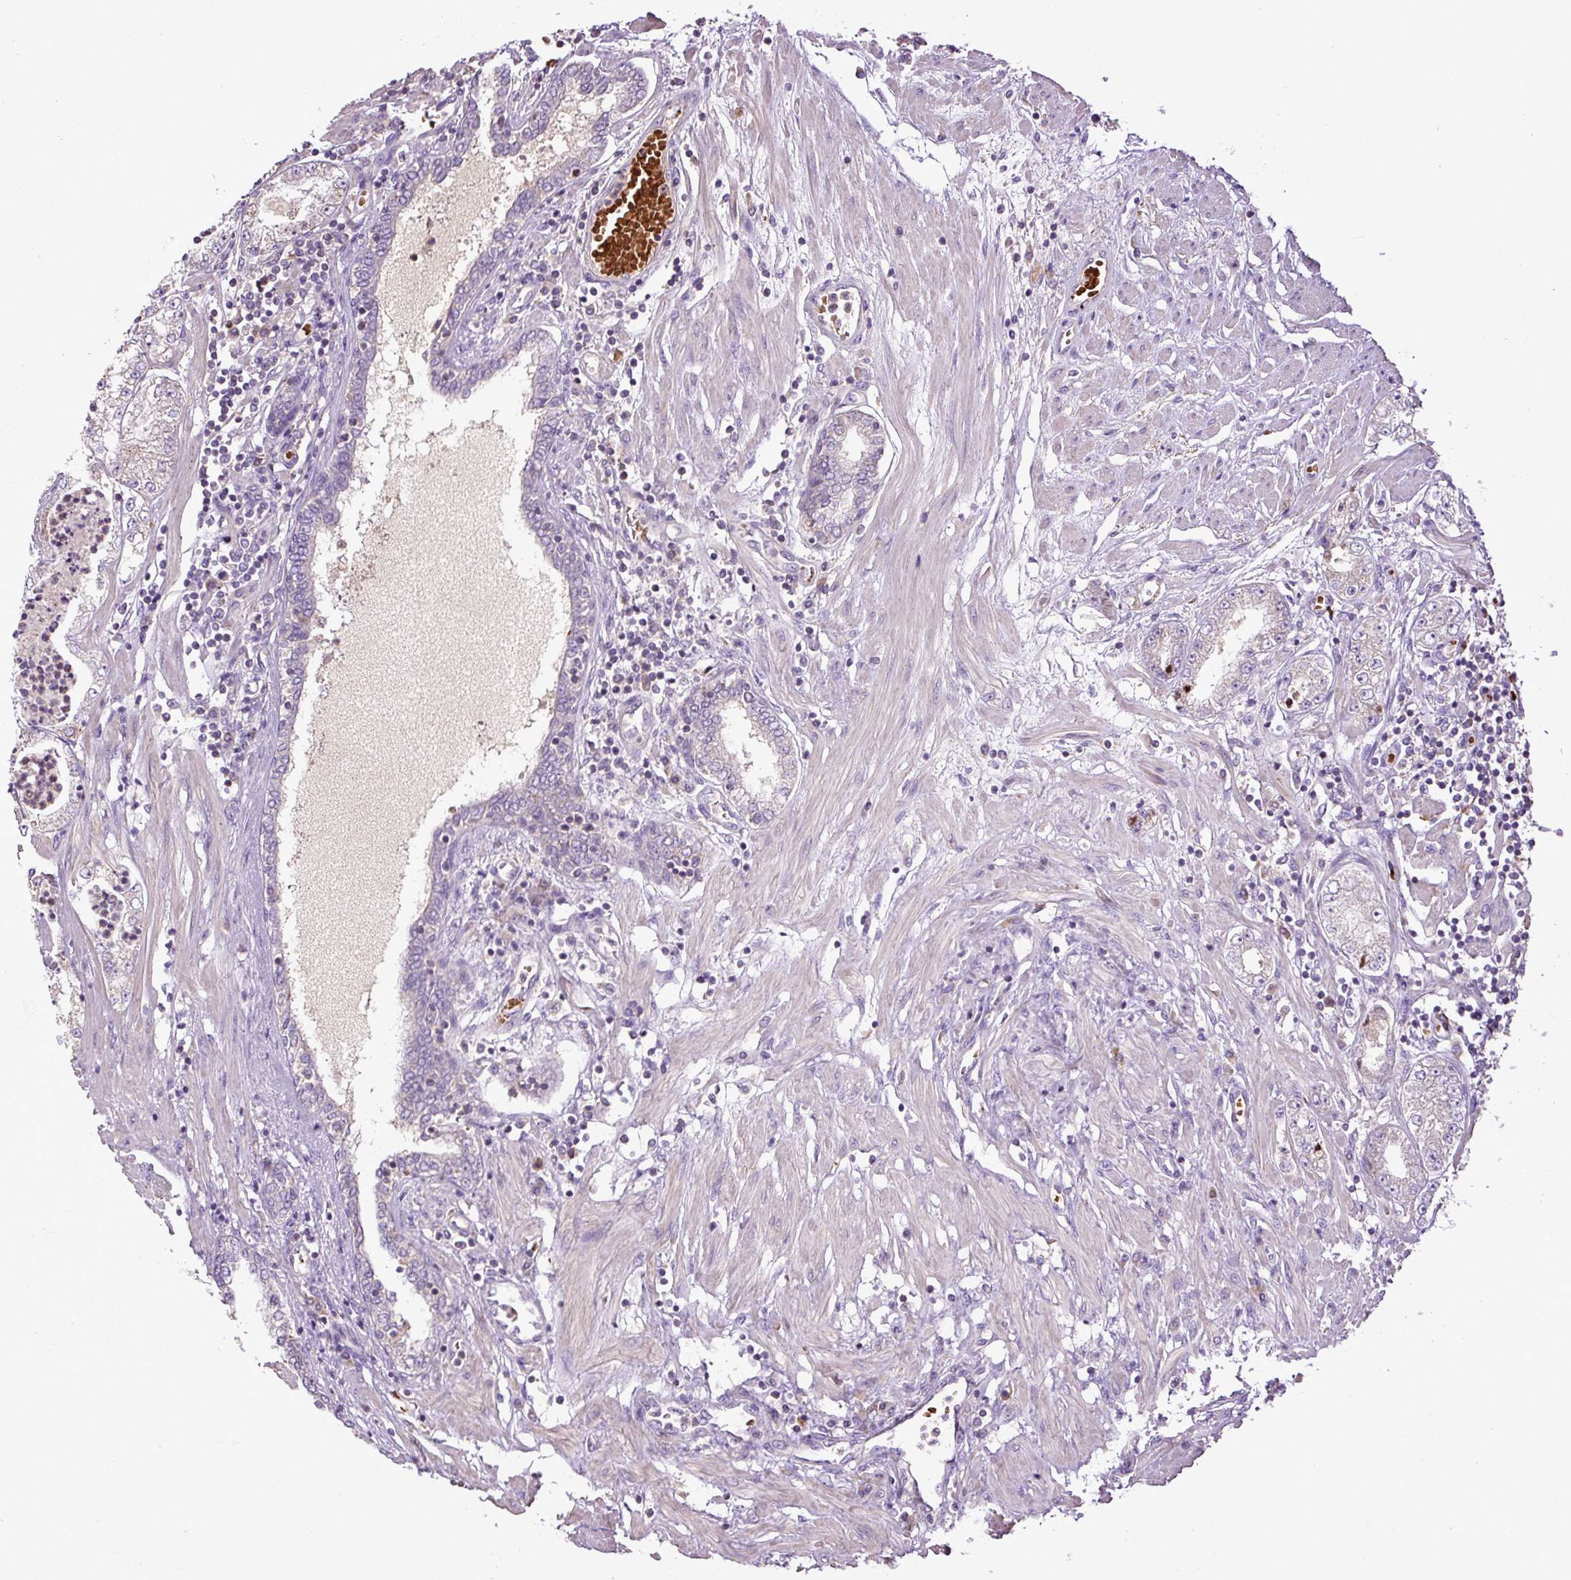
{"staining": {"intensity": "weak", "quantity": "25%-75%", "location": "cytoplasmic/membranous"}, "tissue": "prostate cancer", "cell_type": "Tumor cells", "image_type": "cancer", "snomed": [{"axis": "morphology", "description": "Adenocarcinoma, High grade"}, {"axis": "topography", "description": "Prostate"}], "caption": "Human prostate high-grade adenocarcinoma stained for a protein (brown) exhibits weak cytoplasmic/membranous positive positivity in approximately 25%-75% of tumor cells.", "gene": "CXCL13", "patient": {"sex": "male", "age": 69}}